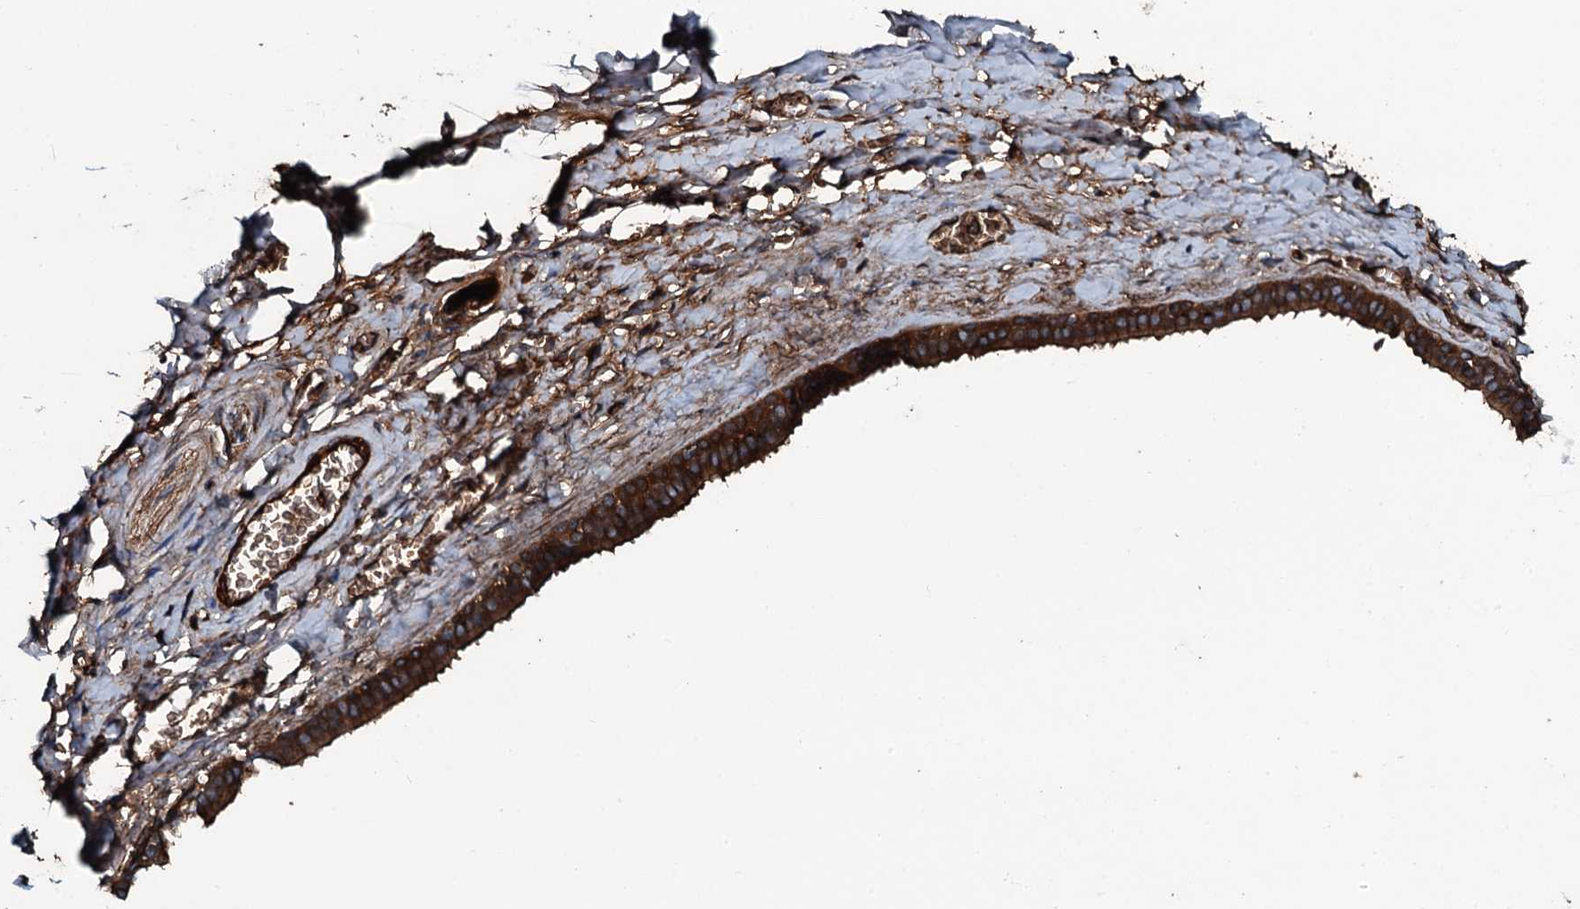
{"staining": {"intensity": "moderate", "quantity": ">75%", "location": "cytoplasmic/membranous"}, "tissue": "adipose tissue", "cell_type": "Adipocytes", "image_type": "normal", "snomed": [{"axis": "morphology", "description": "Normal tissue, NOS"}, {"axis": "topography", "description": "Salivary gland"}, {"axis": "topography", "description": "Peripheral nerve tissue"}], "caption": "Protein expression analysis of unremarkable human adipose tissue reveals moderate cytoplasmic/membranous staining in about >75% of adipocytes. Immunohistochemistry stains the protein in brown and the nuclei are stained blue.", "gene": "TRIM7", "patient": {"sex": "male", "age": 62}}